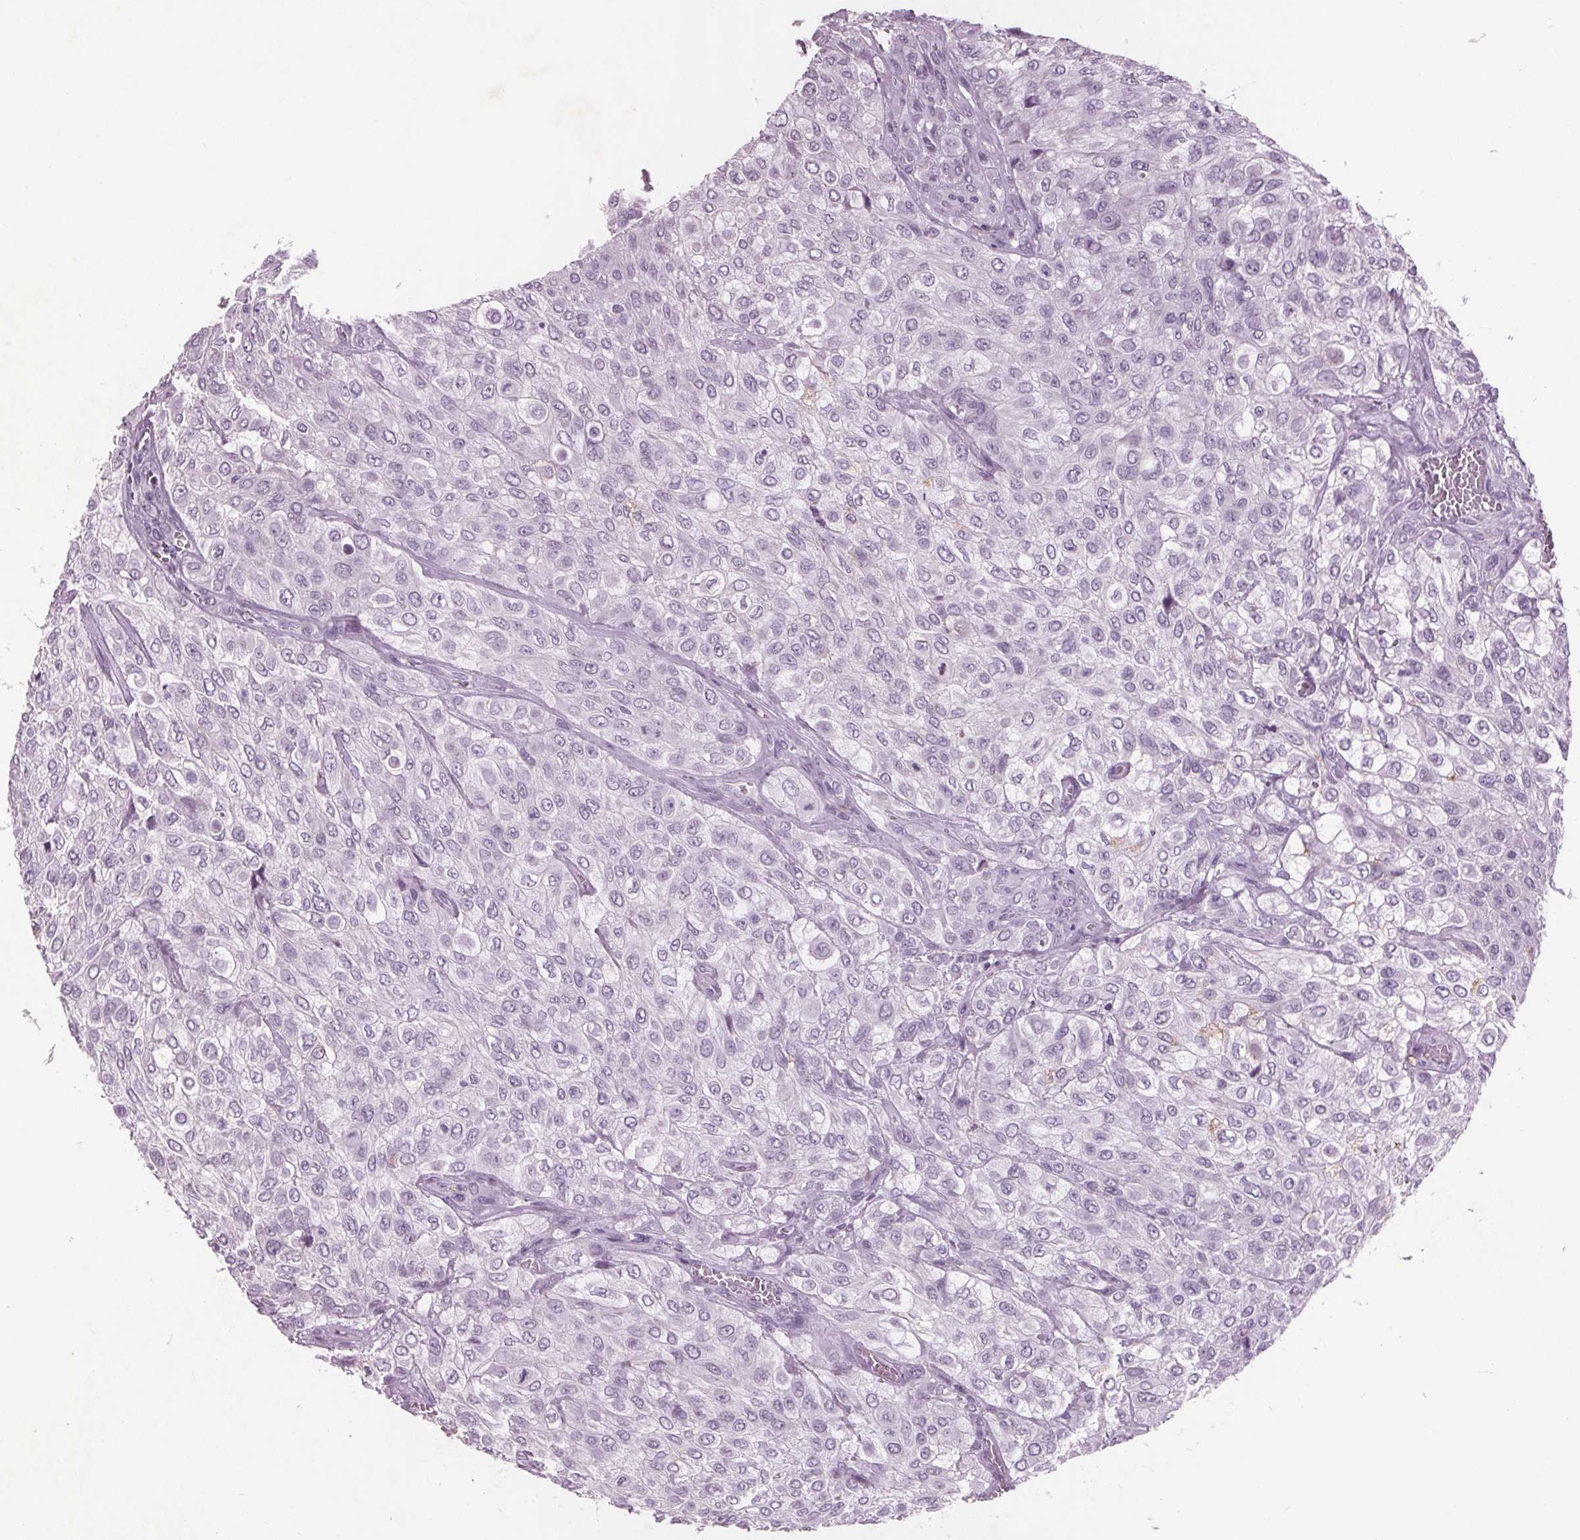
{"staining": {"intensity": "negative", "quantity": "none", "location": "none"}, "tissue": "urothelial cancer", "cell_type": "Tumor cells", "image_type": "cancer", "snomed": [{"axis": "morphology", "description": "Urothelial carcinoma, High grade"}, {"axis": "topography", "description": "Urinary bladder"}], "caption": "Protein analysis of urothelial cancer shows no significant positivity in tumor cells. The staining was performed using DAB to visualize the protein expression in brown, while the nuclei were stained in blue with hematoxylin (Magnification: 20x).", "gene": "PTPN14", "patient": {"sex": "male", "age": 57}}